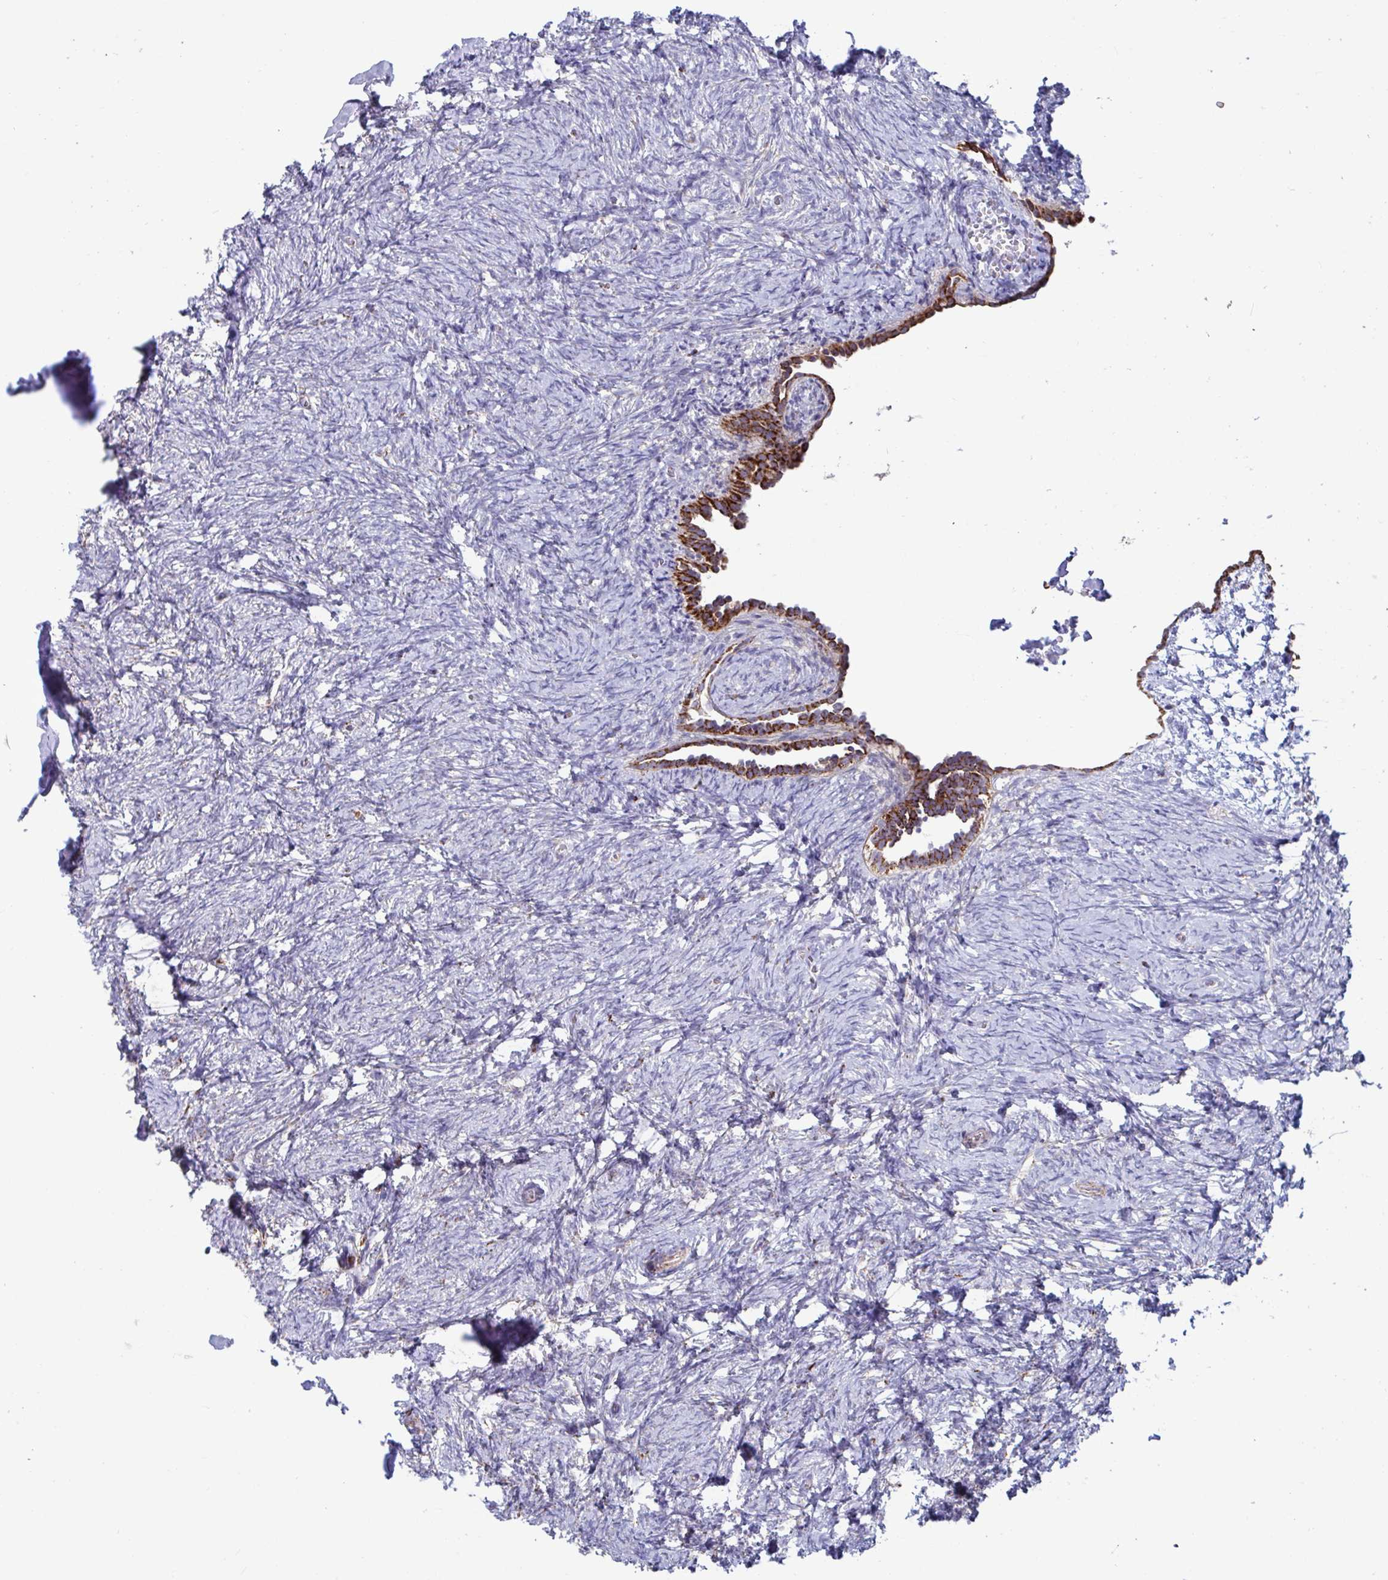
{"staining": {"intensity": "weak", "quantity": "25%-75%", "location": "cytoplasmic/membranous"}, "tissue": "ovary", "cell_type": "Ovarian stroma cells", "image_type": "normal", "snomed": [{"axis": "morphology", "description": "Normal tissue, NOS"}, {"axis": "topography", "description": "Ovary"}], "caption": "Weak cytoplasmic/membranous staining is seen in about 25%-75% of ovarian stroma cells in unremarkable ovary.", "gene": "BCAT2", "patient": {"sex": "female", "age": 41}}